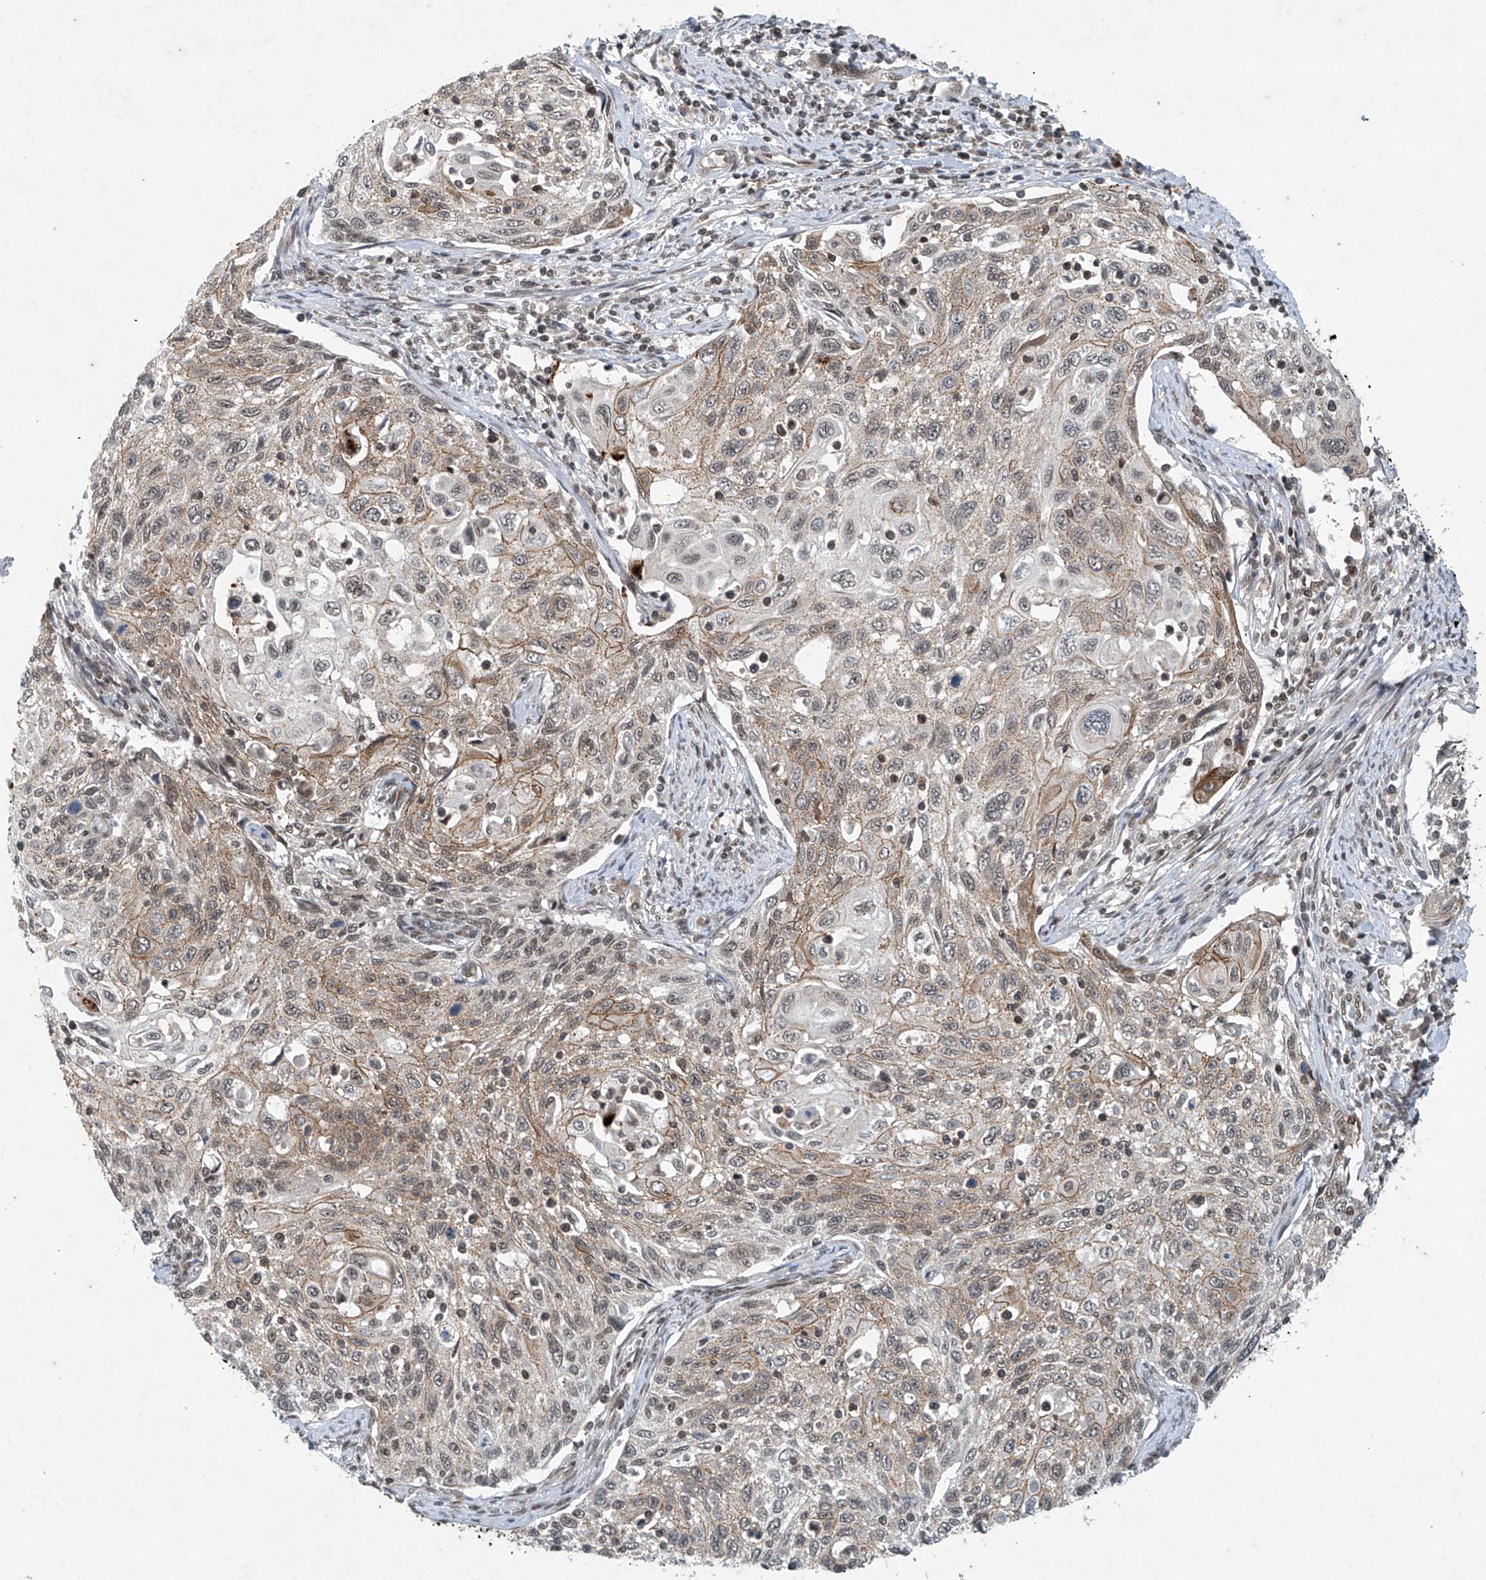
{"staining": {"intensity": "weak", "quantity": "25%-75%", "location": "cytoplasmic/membranous"}, "tissue": "cervical cancer", "cell_type": "Tumor cells", "image_type": "cancer", "snomed": [{"axis": "morphology", "description": "Squamous cell carcinoma, NOS"}, {"axis": "topography", "description": "Cervix"}], "caption": "A brown stain shows weak cytoplasmic/membranous positivity of a protein in human squamous cell carcinoma (cervical) tumor cells. (DAB IHC with brightfield microscopy, high magnification).", "gene": "TAF8", "patient": {"sex": "female", "age": 70}}